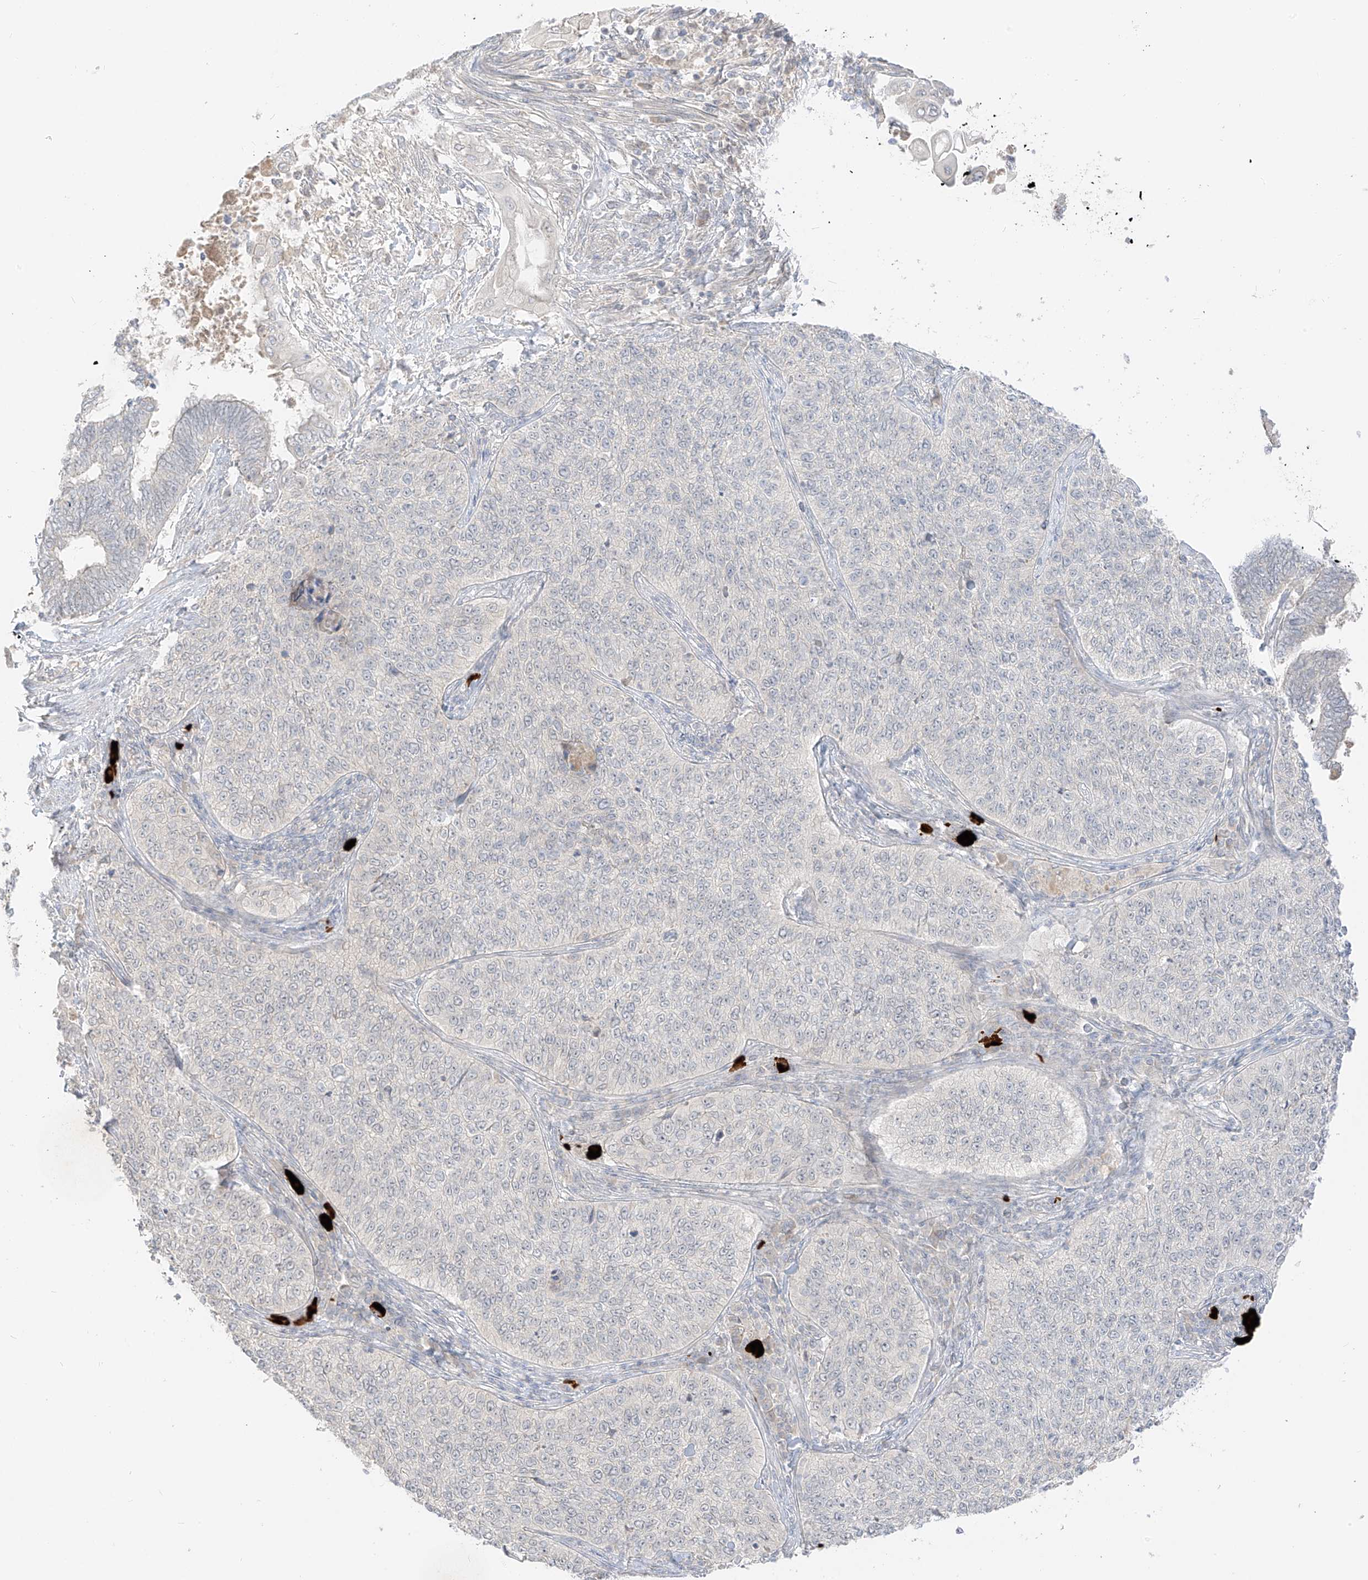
{"staining": {"intensity": "negative", "quantity": "none", "location": "none"}, "tissue": "cervical cancer", "cell_type": "Tumor cells", "image_type": "cancer", "snomed": [{"axis": "morphology", "description": "Squamous cell carcinoma, NOS"}, {"axis": "topography", "description": "Cervix"}], "caption": "A photomicrograph of cervical squamous cell carcinoma stained for a protein exhibits no brown staining in tumor cells. The staining is performed using DAB brown chromogen with nuclei counter-stained in using hematoxylin.", "gene": "LIPT1", "patient": {"sex": "female", "age": 35}}